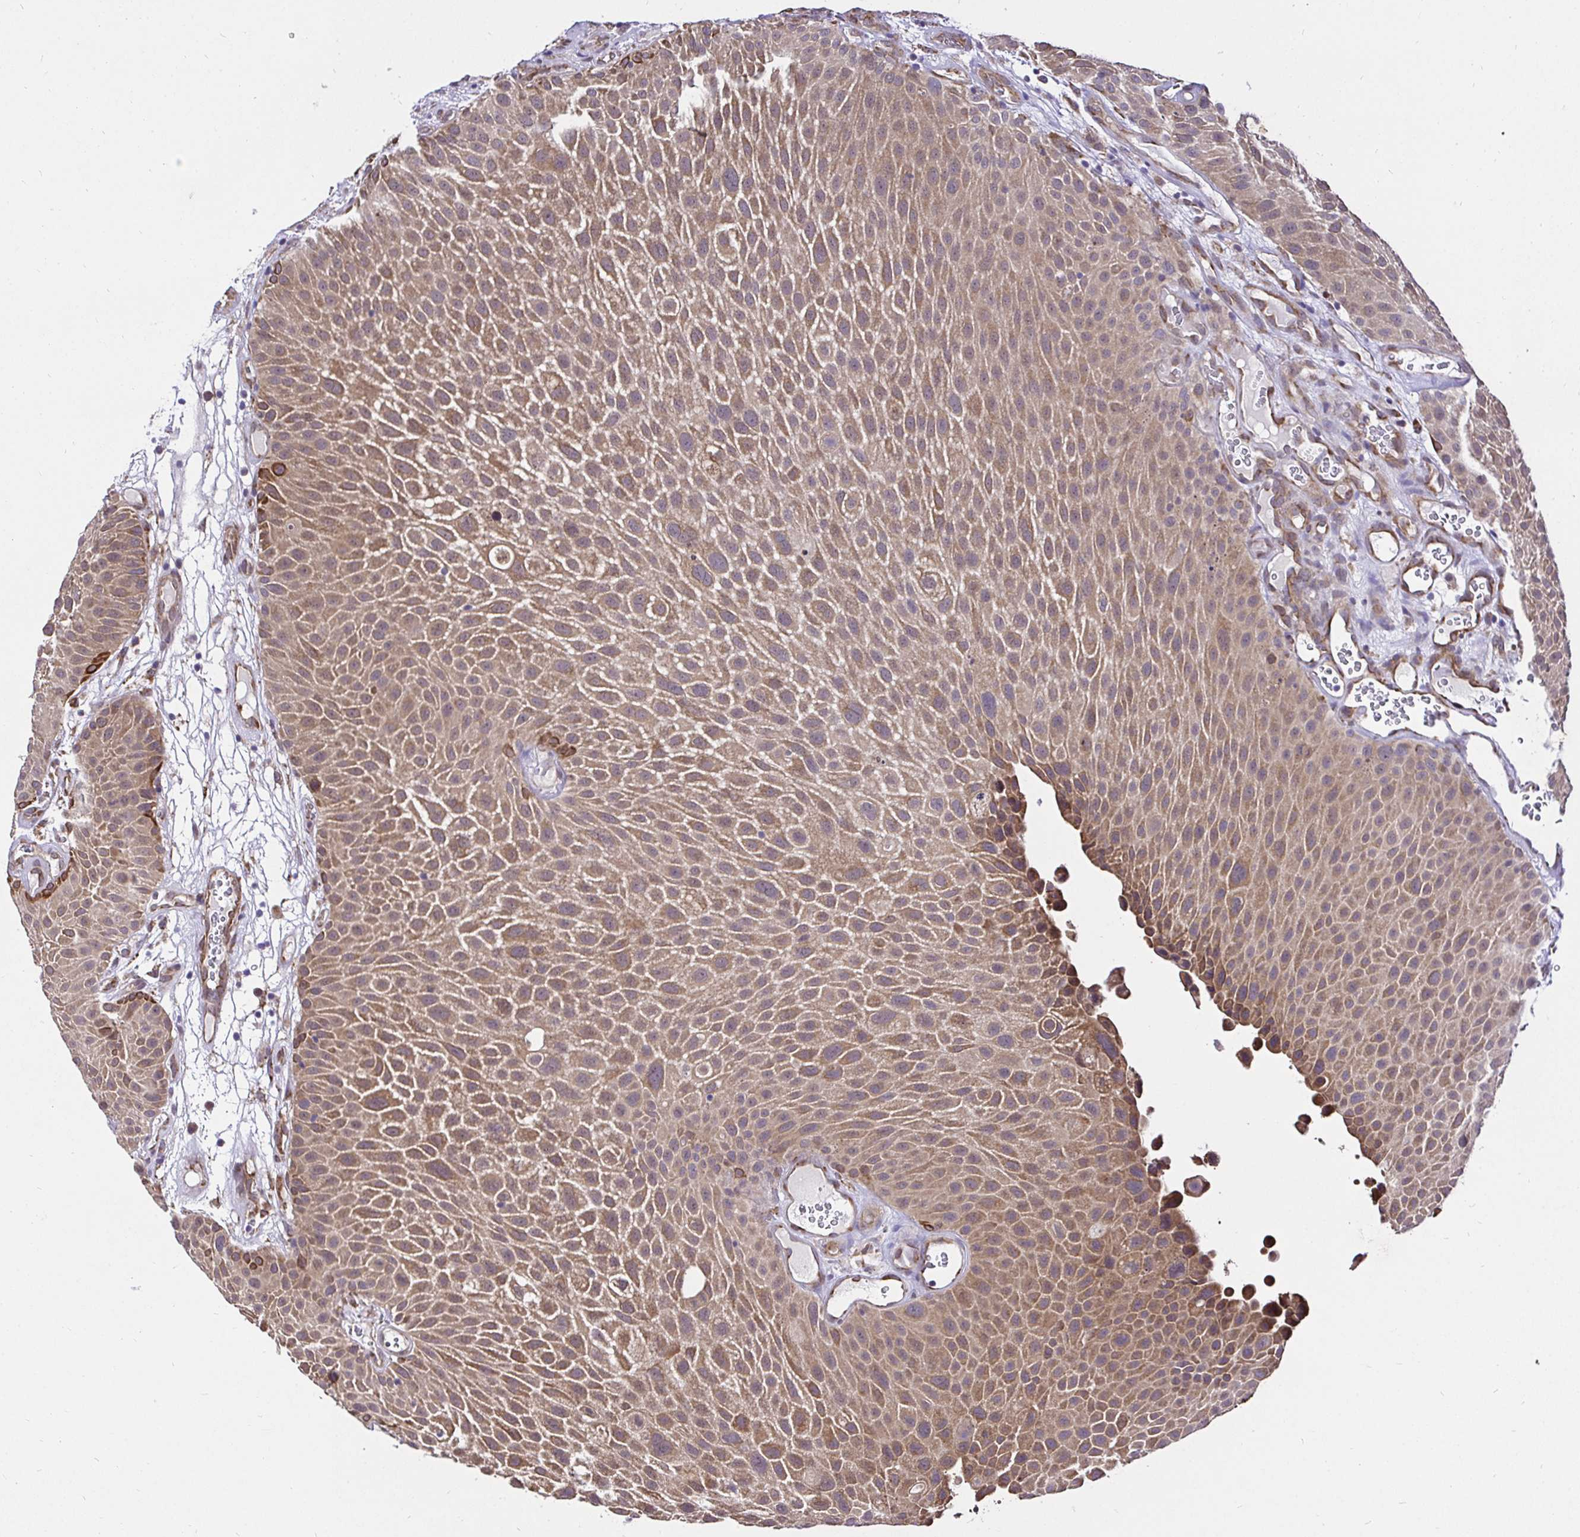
{"staining": {"intensity": "moderate", "quantity": ">75%", "location": "cytoplasmic/membranous"}, "tissue": "urothelial cancer", "cell_type": "Tumor cells", "image_type": "cancer", "snomed": [{"axis": "morphology", "description": "Urothelial carcinoma, Low grade"}, {"axis": "topography", "description": "Urinary bladder"}], "caption": "Immunohistochemistry (DAB (3,3'-diaminobenzidine)) staining of human urothelial carcinoma (low-grade) shows moderate cytoplasmic/membranous protein positivity in about >75% of tumor cells.", "gene": "CCDC122", "patient": {"sex": "male", "age": 72}}